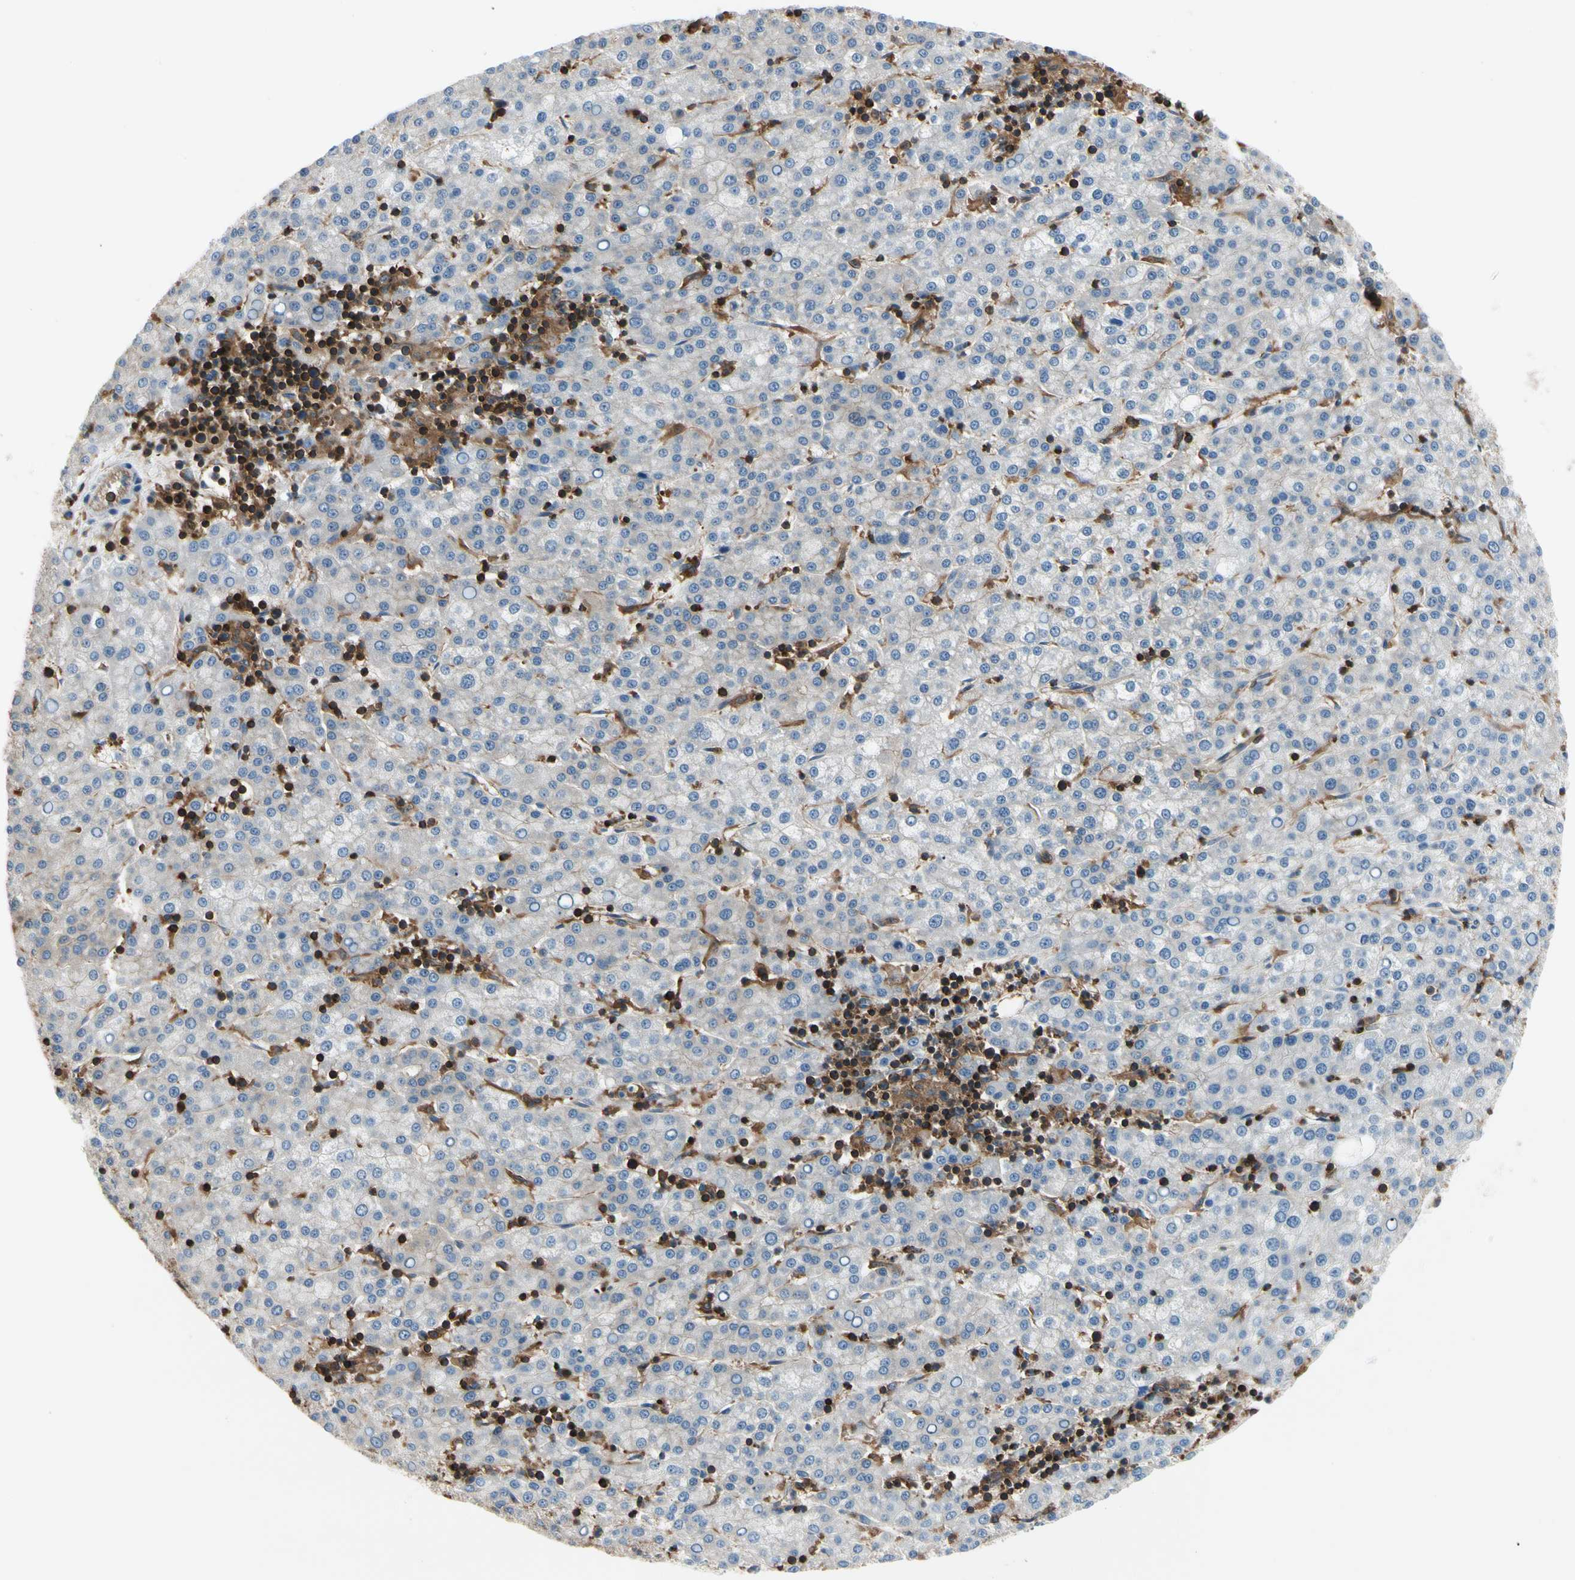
{"staining": {"intensity": "weak", "quantity": "<25%", "location": "cytoplasmic/membranous"}, "tissue": "liver cancer", "cell_type": "Tumor cells", "image_type": "cancer", "snomed": [{"axis": "morphology", "description": "Carcinoma, Hepatocellular, NOS"}, {"axis": "topography", "description": "Liver"}], "caption": "High power microscopy micrograph of an immunohistochemistry photomicrograph of liver cancer (hepatocellular carcinoma), revealing no significant positivity in tumor cells.", "gene": "CAPZA2", "patient": {"sex": "female", "age": 58}}